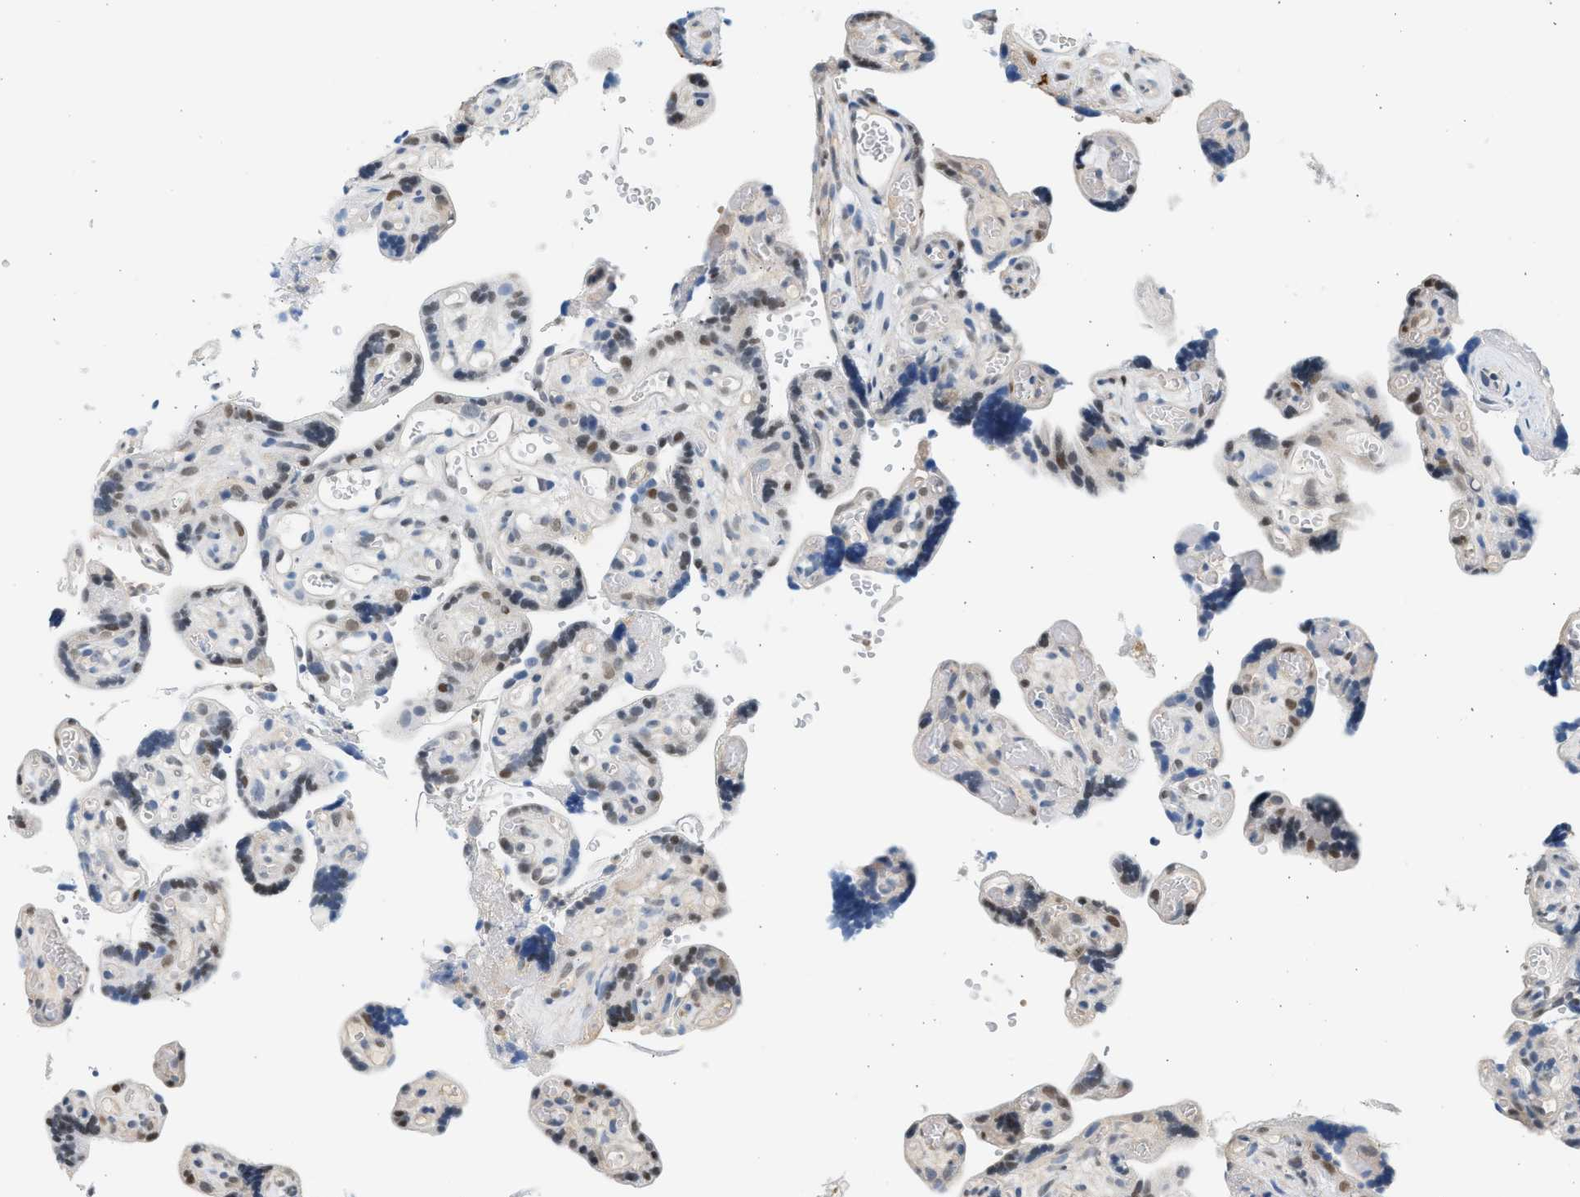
{"staining": {"intensity": "weak", "quantity": "<25%", "location": "nuclear"}, "tissue": "placenta", "cell_type": "Decidual cells", "image_type": "normal", "snomed": [{"axis": "morphology", "description": "Normal tissue, NOS"}, {"axis": "topography", "description": "Placenta"}], "caption": "This is a image of immunohistochemistry (IHC) staining of unremarkable placenta, which shows no expression in decidual cells. Nuclei are stained in blue.", "gene": "HIPK1", "patient": {"sex": "female", "age": 30}}